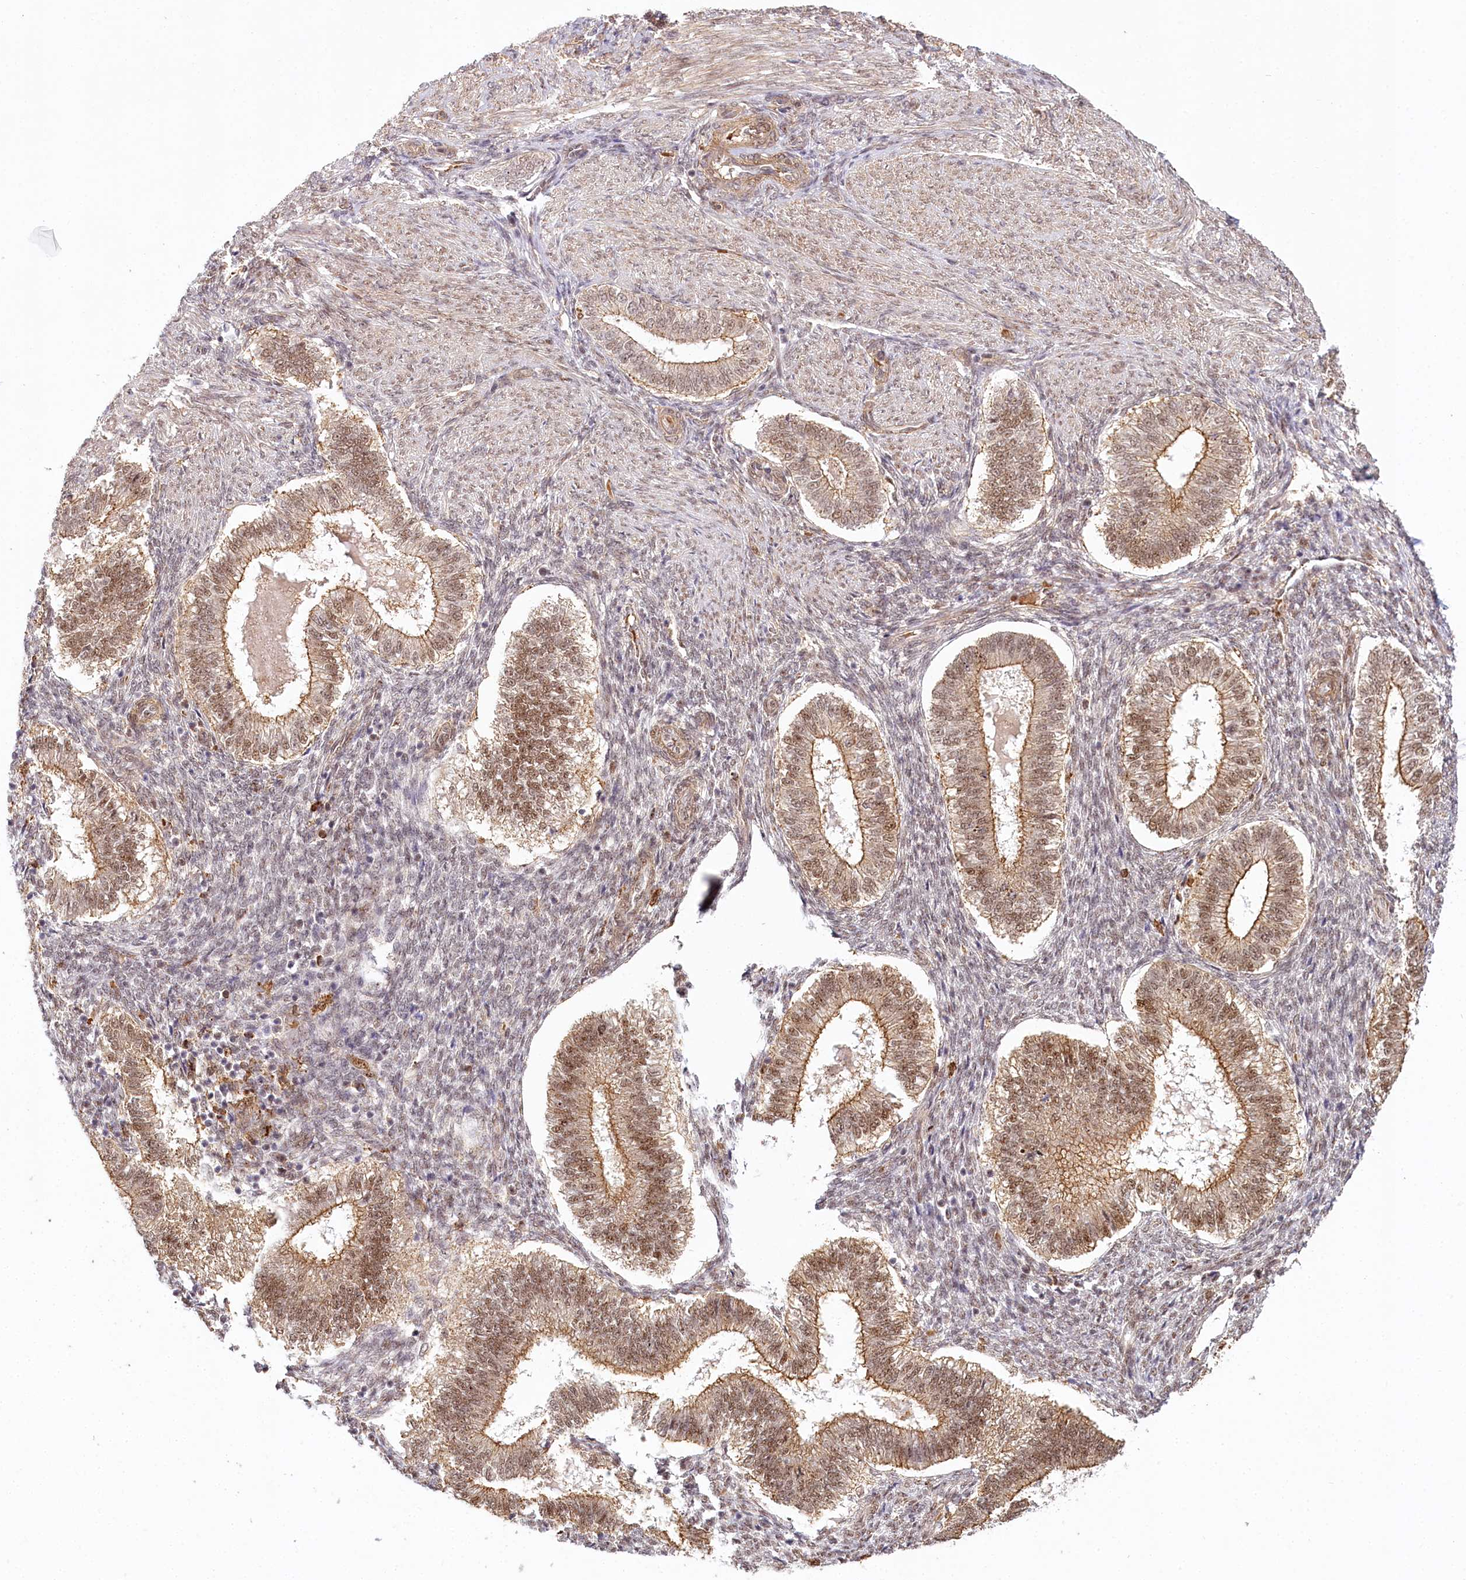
{"staining": {"intensity": "moderate", "quantity": "<25%", "location": "cytoplasmic/membranous,nuclear"}, "tissue": "endometrium", "cell_type": "Cells in endometrial stroma", "image_type": "normal", "snomed": [{"axis": "morphology", "description": "Normal tissue, NOS"}, {"axis": "topography", "description": "Endometrium"}], "caption": "Immunohistochemical staining of normal endometrium displays low levels of moderate cytoplasmic/membranous,nuclear staining in about <25% of cells in endometrial stroma.", "gene": "TUBGCP2", "patient": {"sex": "female", "age": 25}}